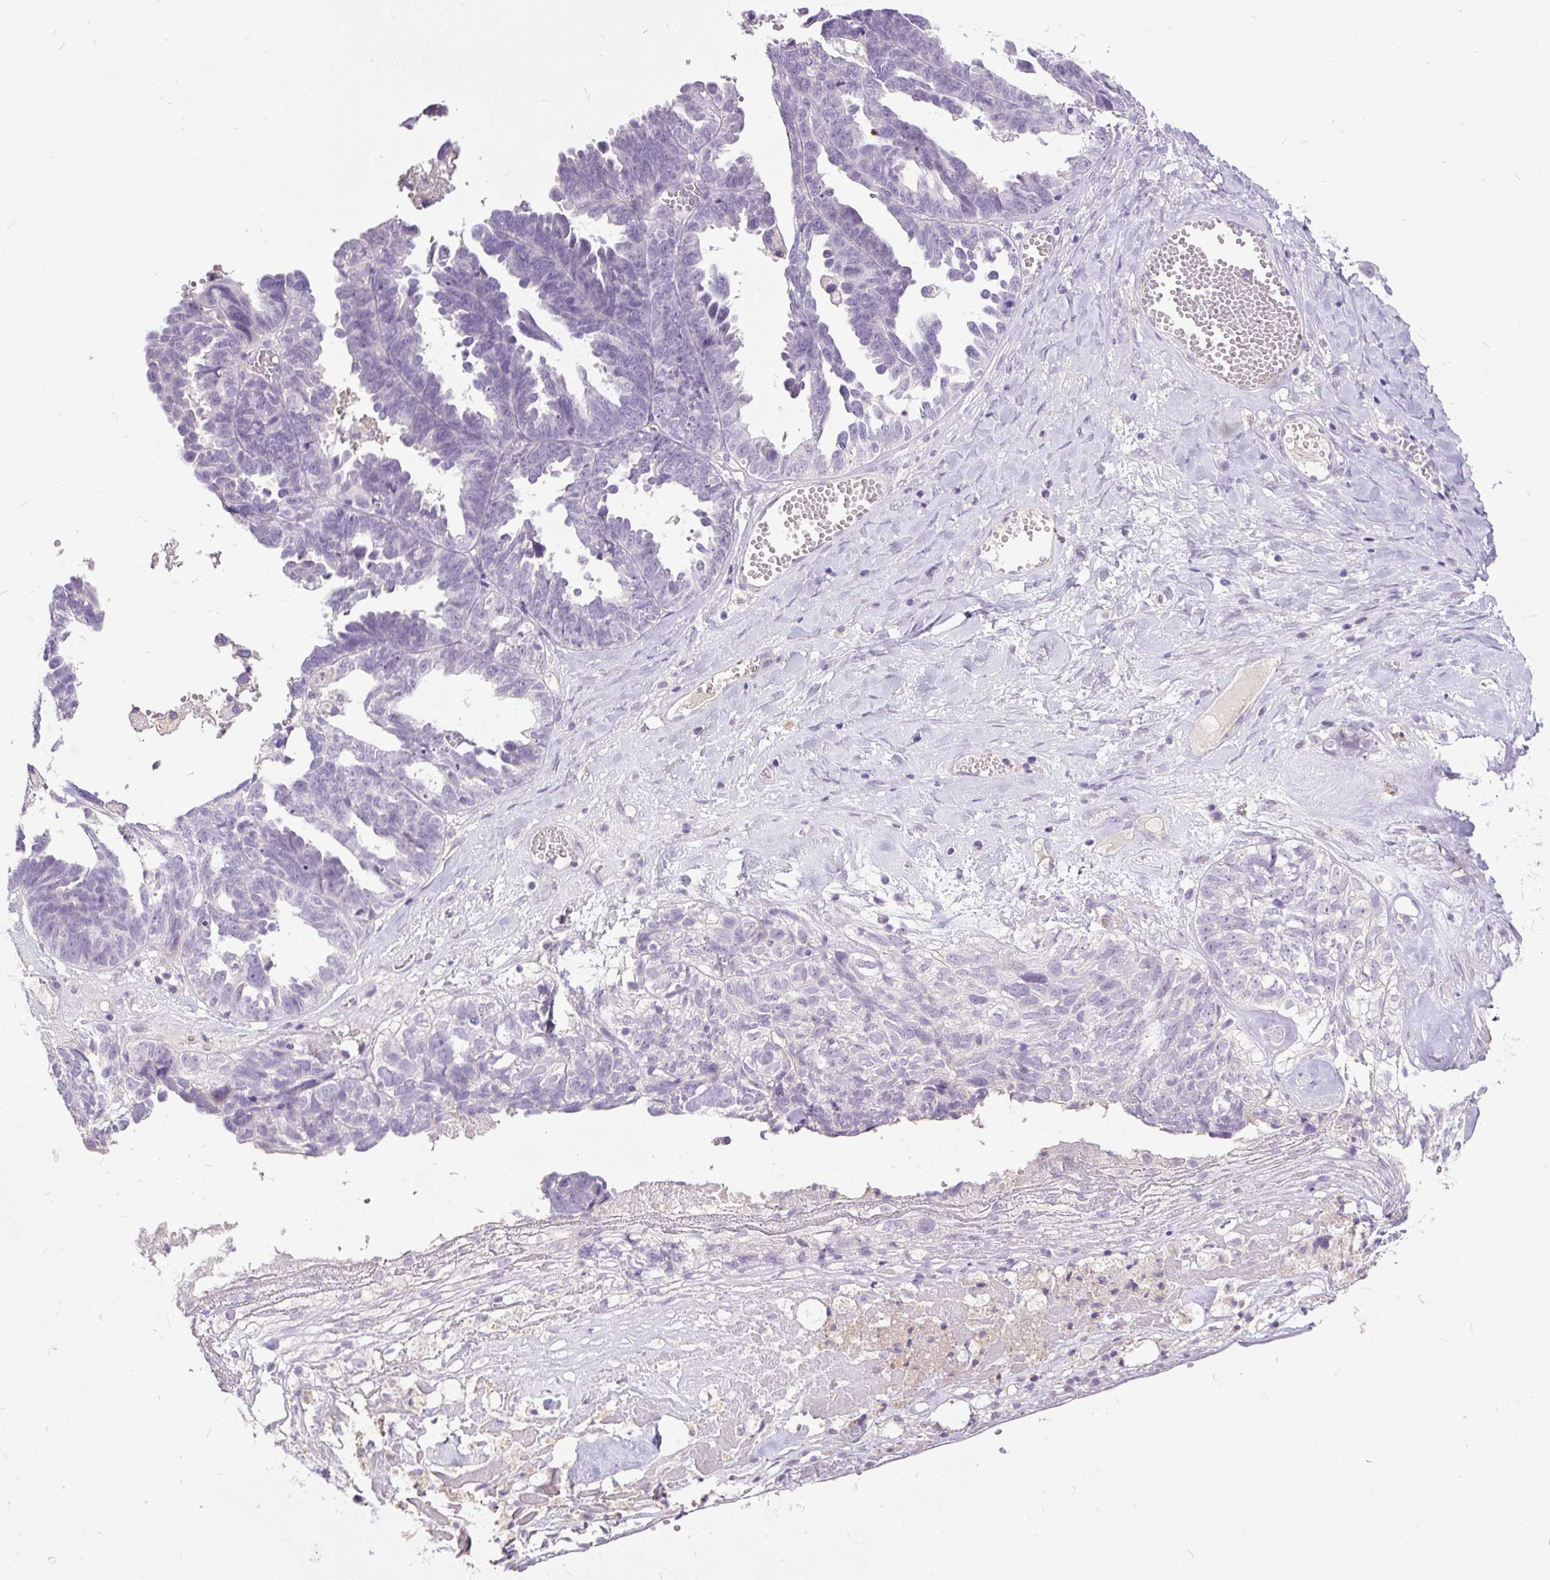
{"staining": {"intensity": "negative", "quantity": "none", "location": "none"}, "tissue": "ovarian cancer", "cell_type": "Tumor cells", "image_type": "cancer", "snomed": [{"axis": "morphology", "description": "Cystadenocarcinoma, serous, NOS"}, {"axis": "topography", "description": "Ovary"}], "caption": "Tumor cells are negative for protein expression in human serous cystadenocarcinoma (ovarian).", "gene": "KRTAP20-3", "patient": {"sex": "female", "age": 79}}